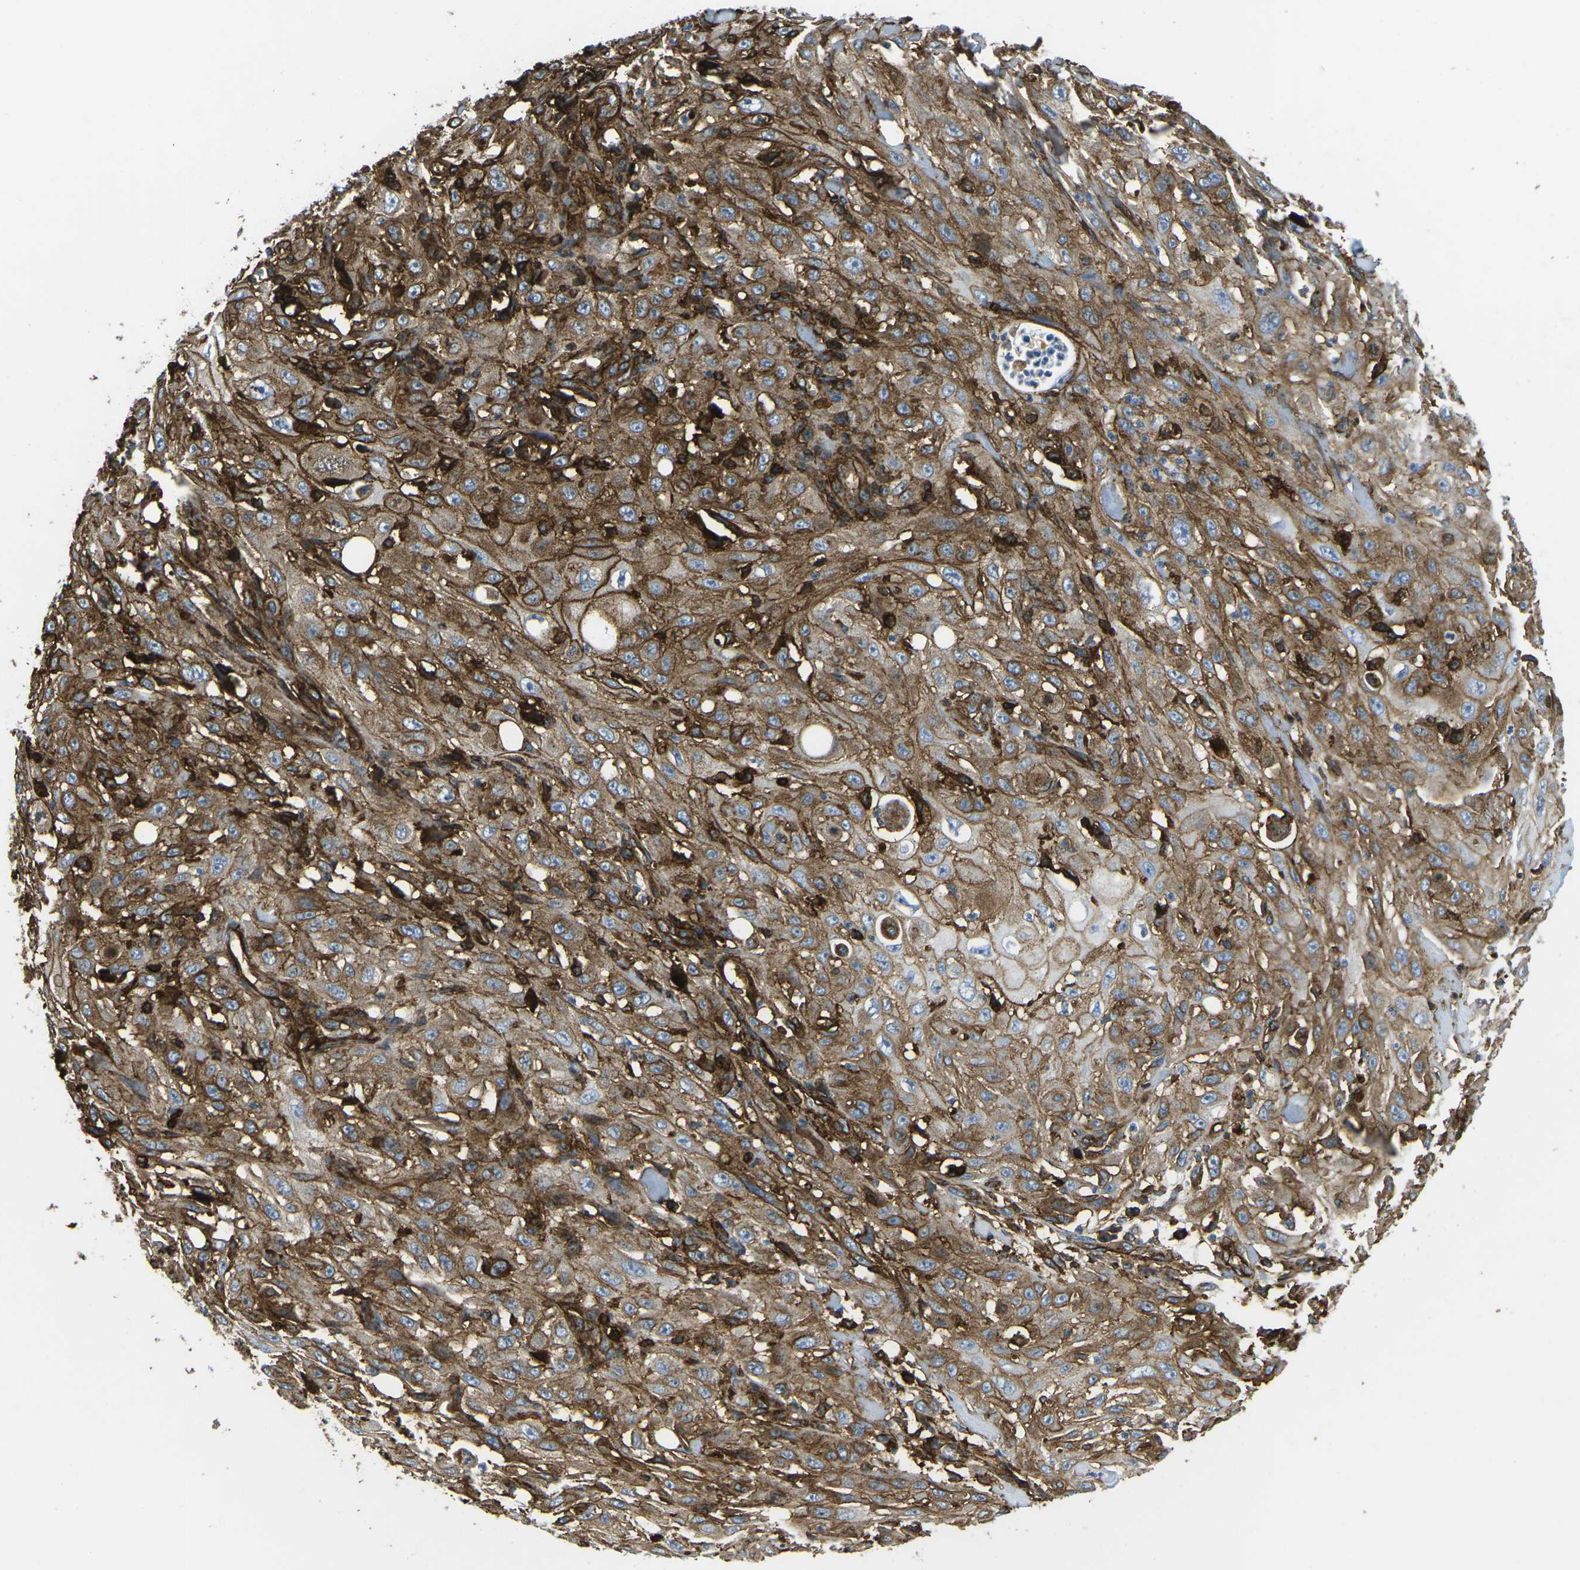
{"staining": {"intensity": "moderate", "quantity": ">75%", "location": "cytoplasmic/membranous"}, "tissue": "skin cancer", "cell_type": "Tumor cells", "image_type": "cancer", "snomed": [{"axis": "morphology", "description": "Squamous cell carcinoma, NOS"}, {"axis": "morphology", "description": "Squamous cell carcinoma, metastatic, NOS"}, {"axis": "topography", "description": "Skin"}, {"axis": "topography", "description": "Lymph node"}], "caption": "Immunohistochemical staining of human metastatic squamous cell carcinoma (skin) reveals medium levels of moderate cytoplasmic/membranous positivity in about >75% of tumor cells.", "gene": "HLA-B", "patient": {"sex": "male", "age": 75}}